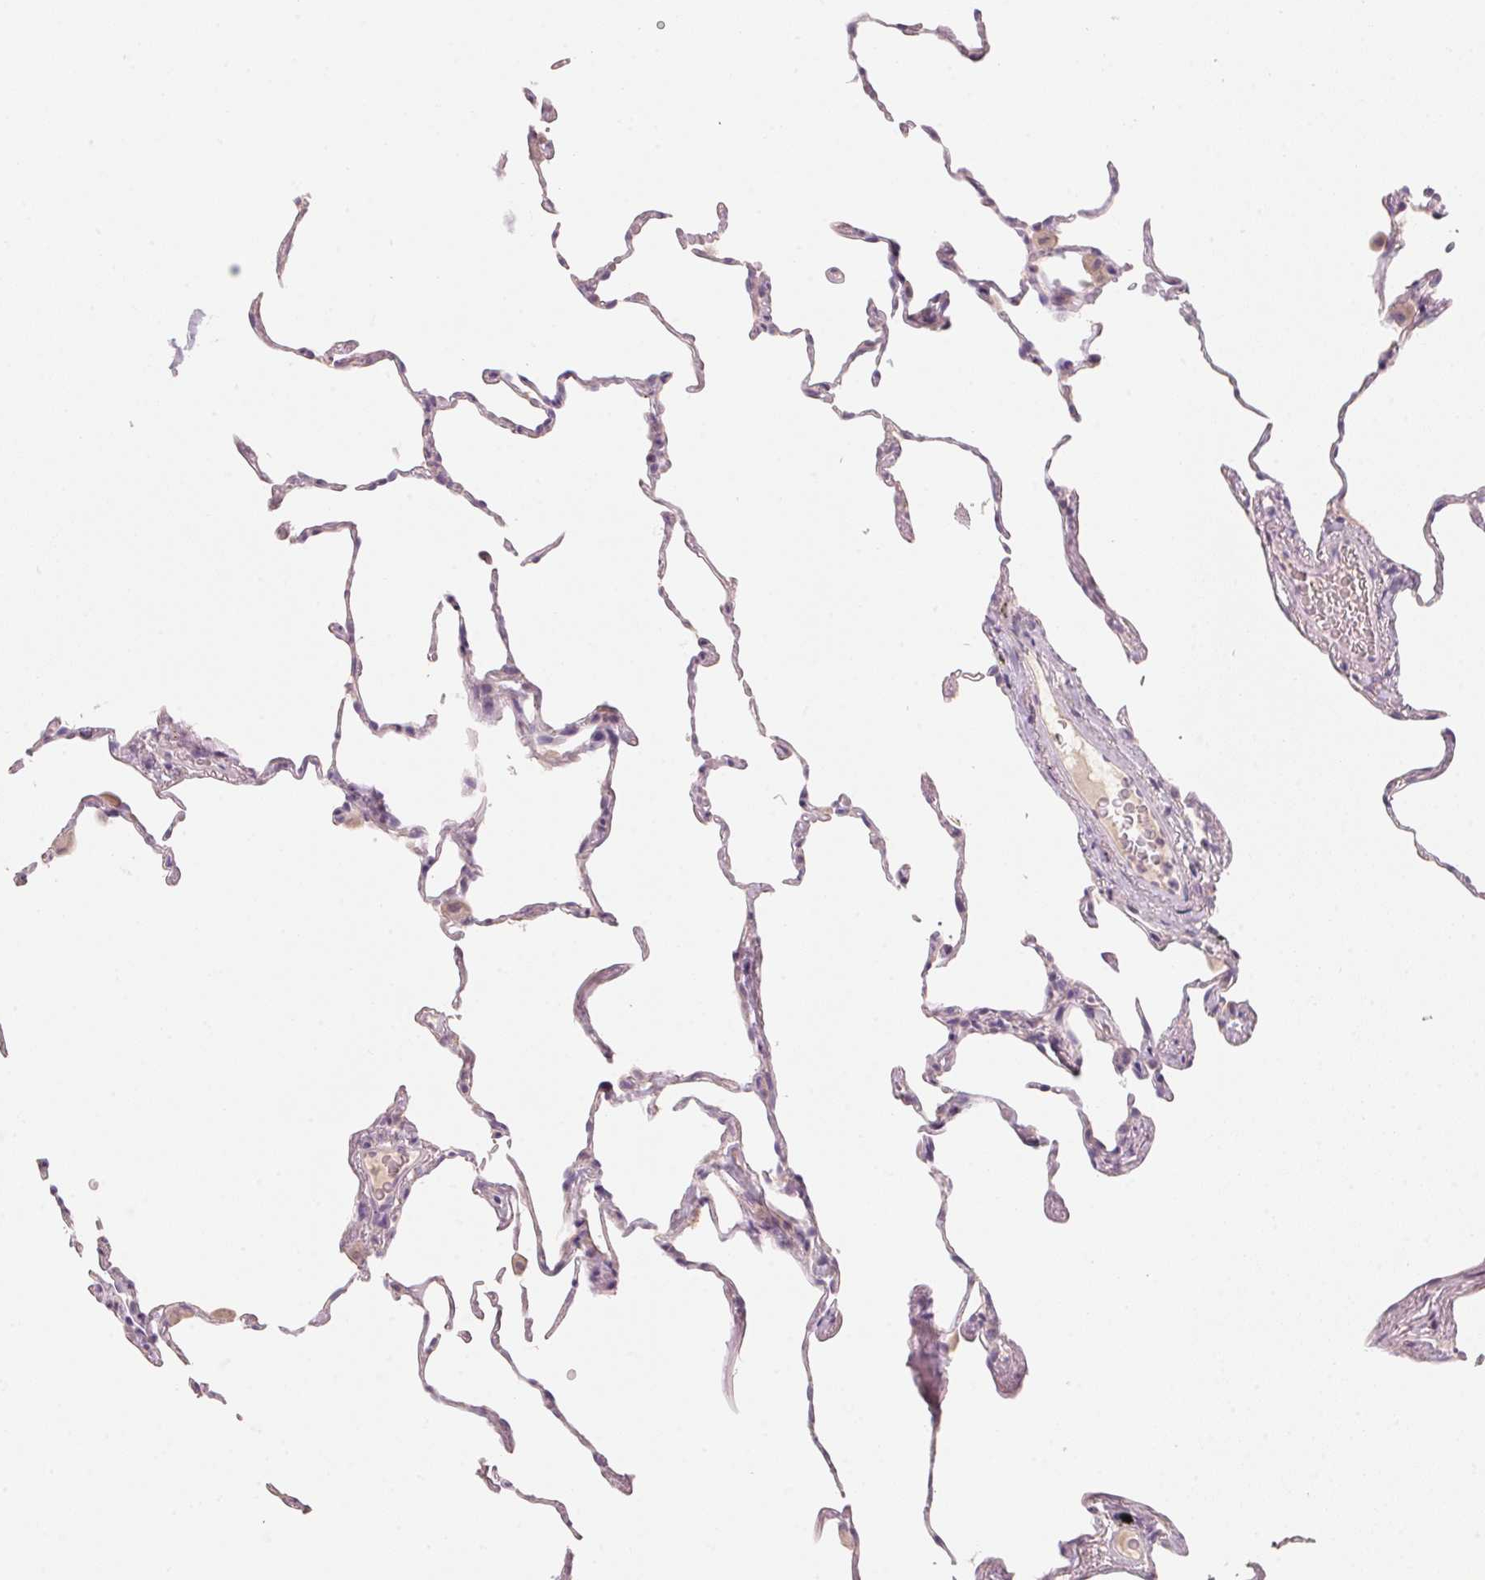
{"staining": {"intensity": "negative", "quantity": "none", "location": "none"}, "tissue": "lung", "cell_type": "Alveolar cells", "image_type": "normal", "snomed": [{"axis": "morphology", "description": "Normal tissue, NOS"}, {"axis": "topography", "description": "Lung"}], "caption": "Protein analysis of benign lung demonstrates no significant expression in alveolar cells.", "gene": "TREH", "patient": {"sex": "female", "age": 57}}